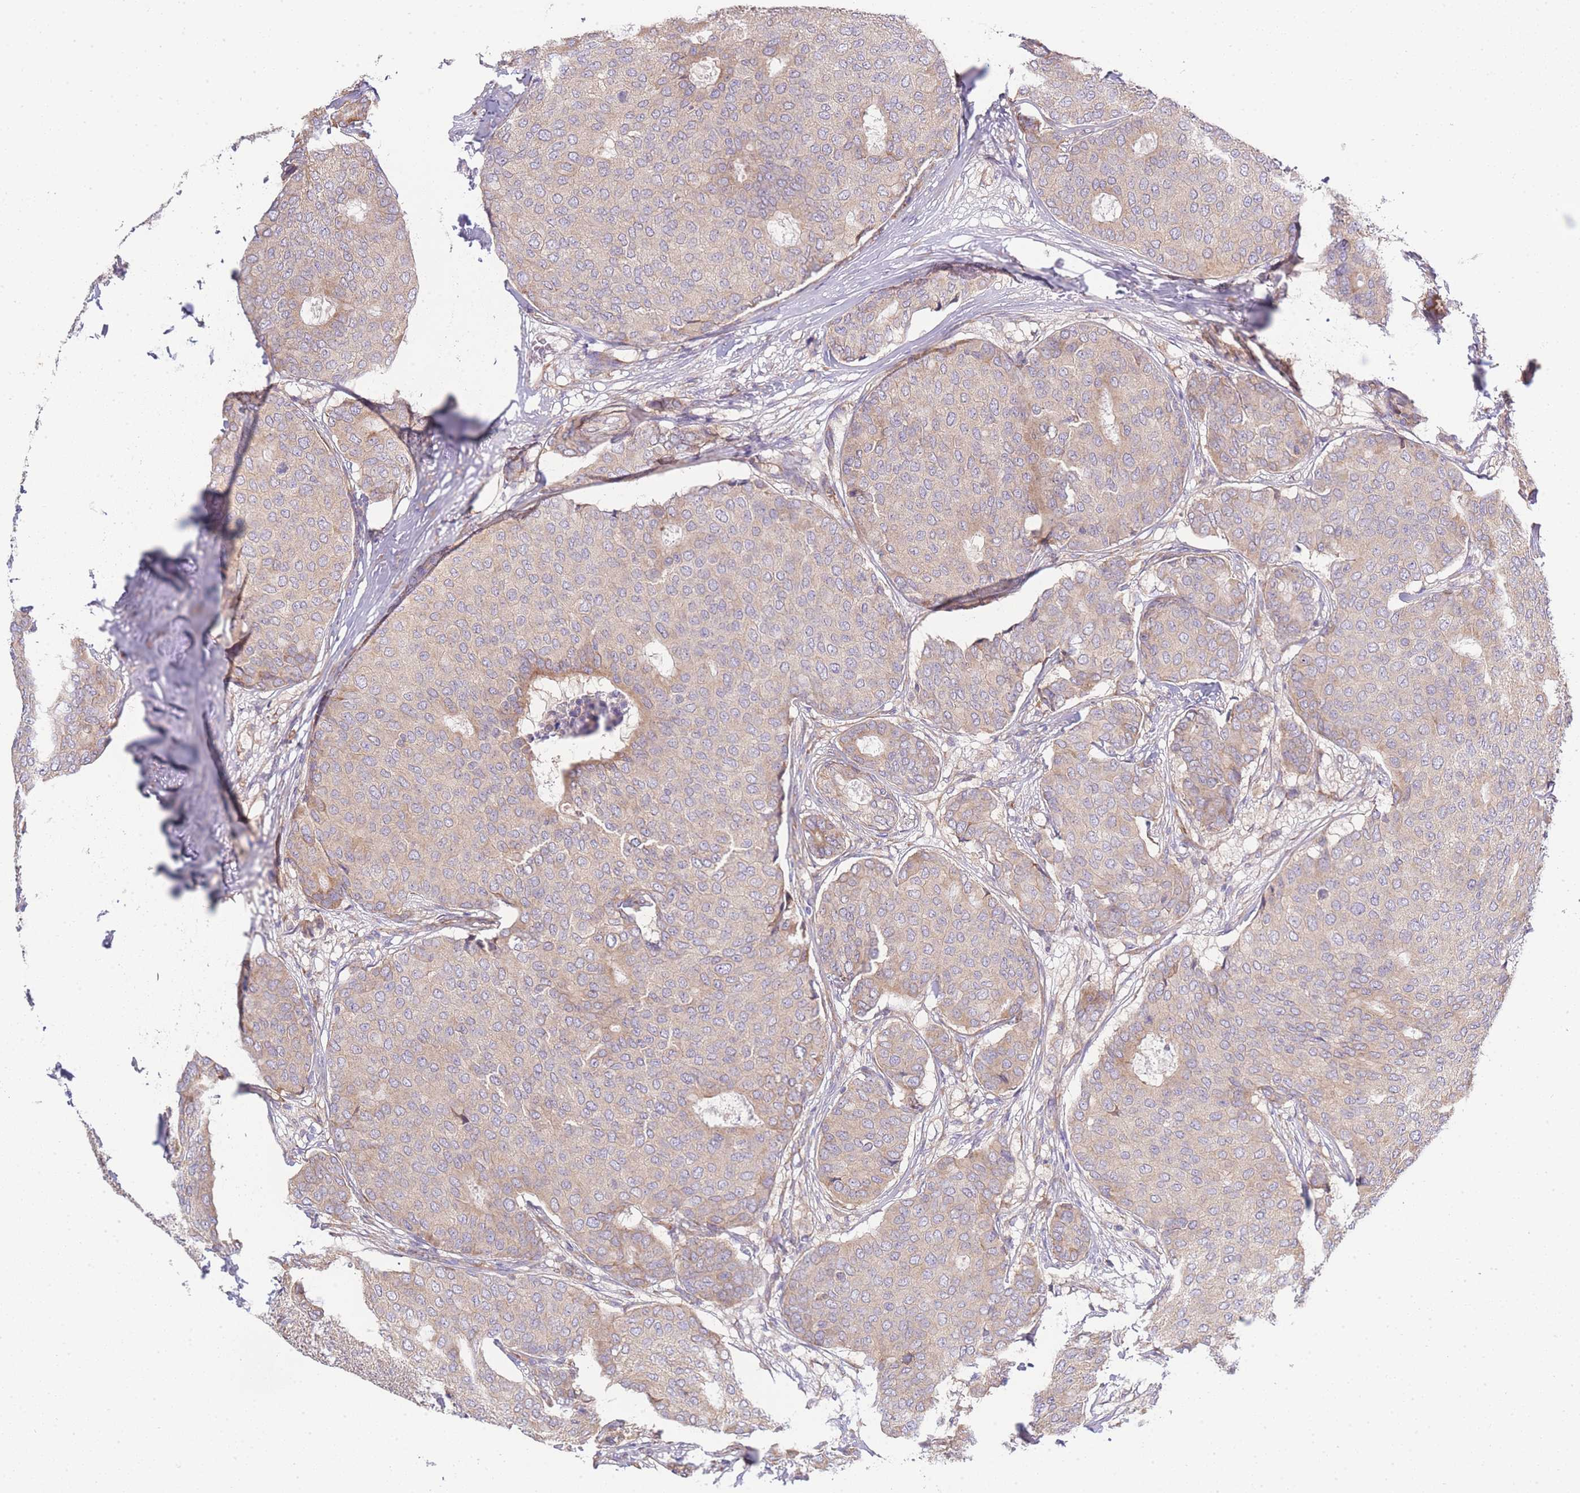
{"staining": {"intensity": "weak", "quantity": "25%-75%", "location": "cytoplasmic/membranous"}, "tissue": "breast cancer", "cell_type": "Tumor cells", "image_type": "cancer", "snomed": [{"axis": "morphology", "description": "Duct carcinoma"}, {"axis": "topography", "description": "Breast"}], "caption": "A high-resolution micrograph shows IHC staining of breast cancer, which shows weak cytoplasmic/membranous staining in about 25%-75% of tumor cells. (Stains: DAB (3,3'-diaminobenzidine) in brown, nuclei in blue, Microscopy: brightfield microscopy at high magnification).", "gene": "BEX1", "patient": {"sex": "female", "age": 75}}